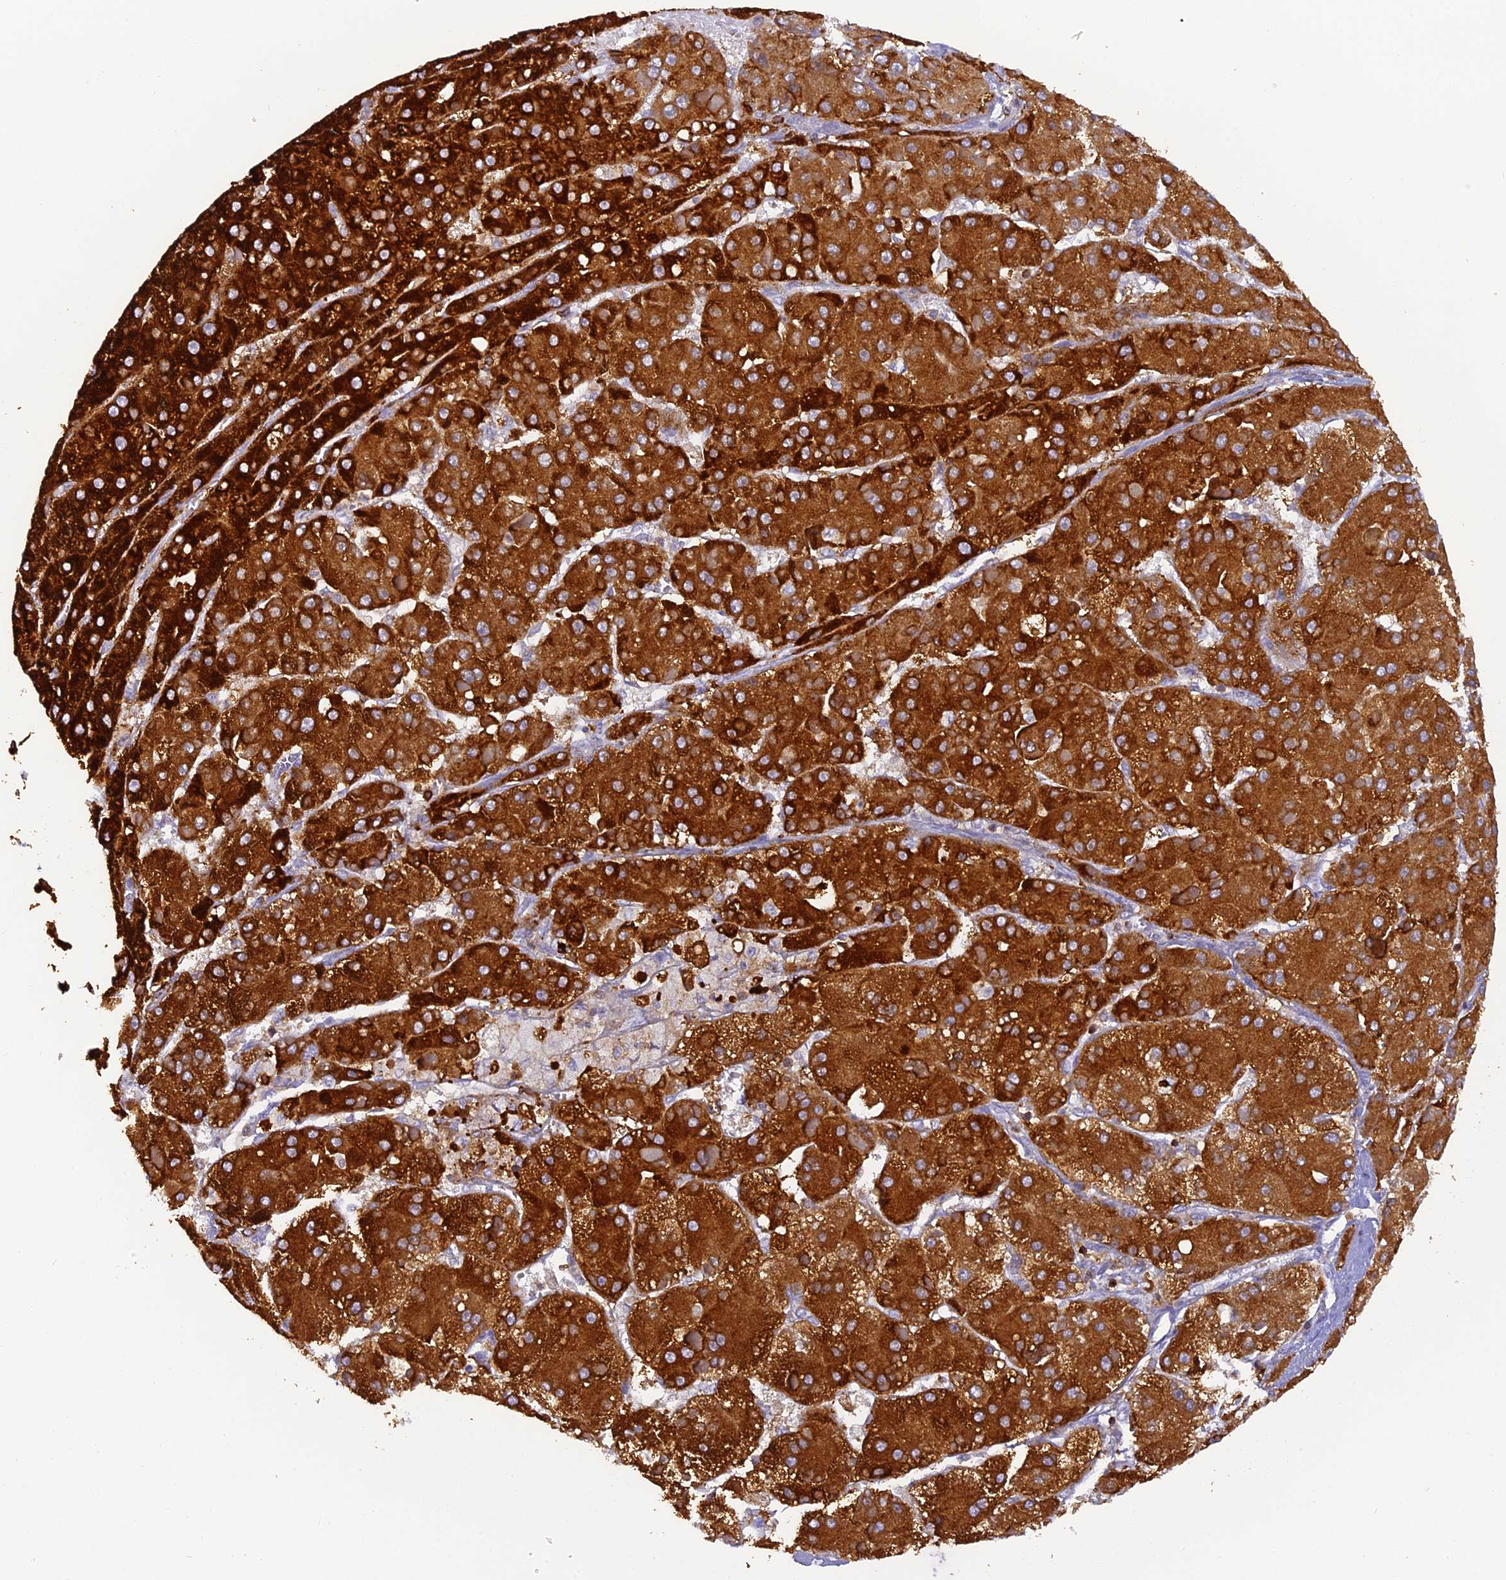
{"staining": {"intensity": "strong", "quantity": ">75%", "location": "cytoplasmic/membranous"}, "tissue": "liver cancer", "cell_type": "Tumor cells", "image_type": "cancer", "snomed": [{"axis": "morphology", "description": "Carcinoma, Hepatocellular, NOS"}, {"axis": "topography", "description": "Liver"}], "caption": "Protein staining reveals strong cytoplasmic/membranous staining in about >75% of tumor cells in liver hepatocellular carcinoma.", "gene": "FYB1", "patient": {"sex": "female", "age": 73}}